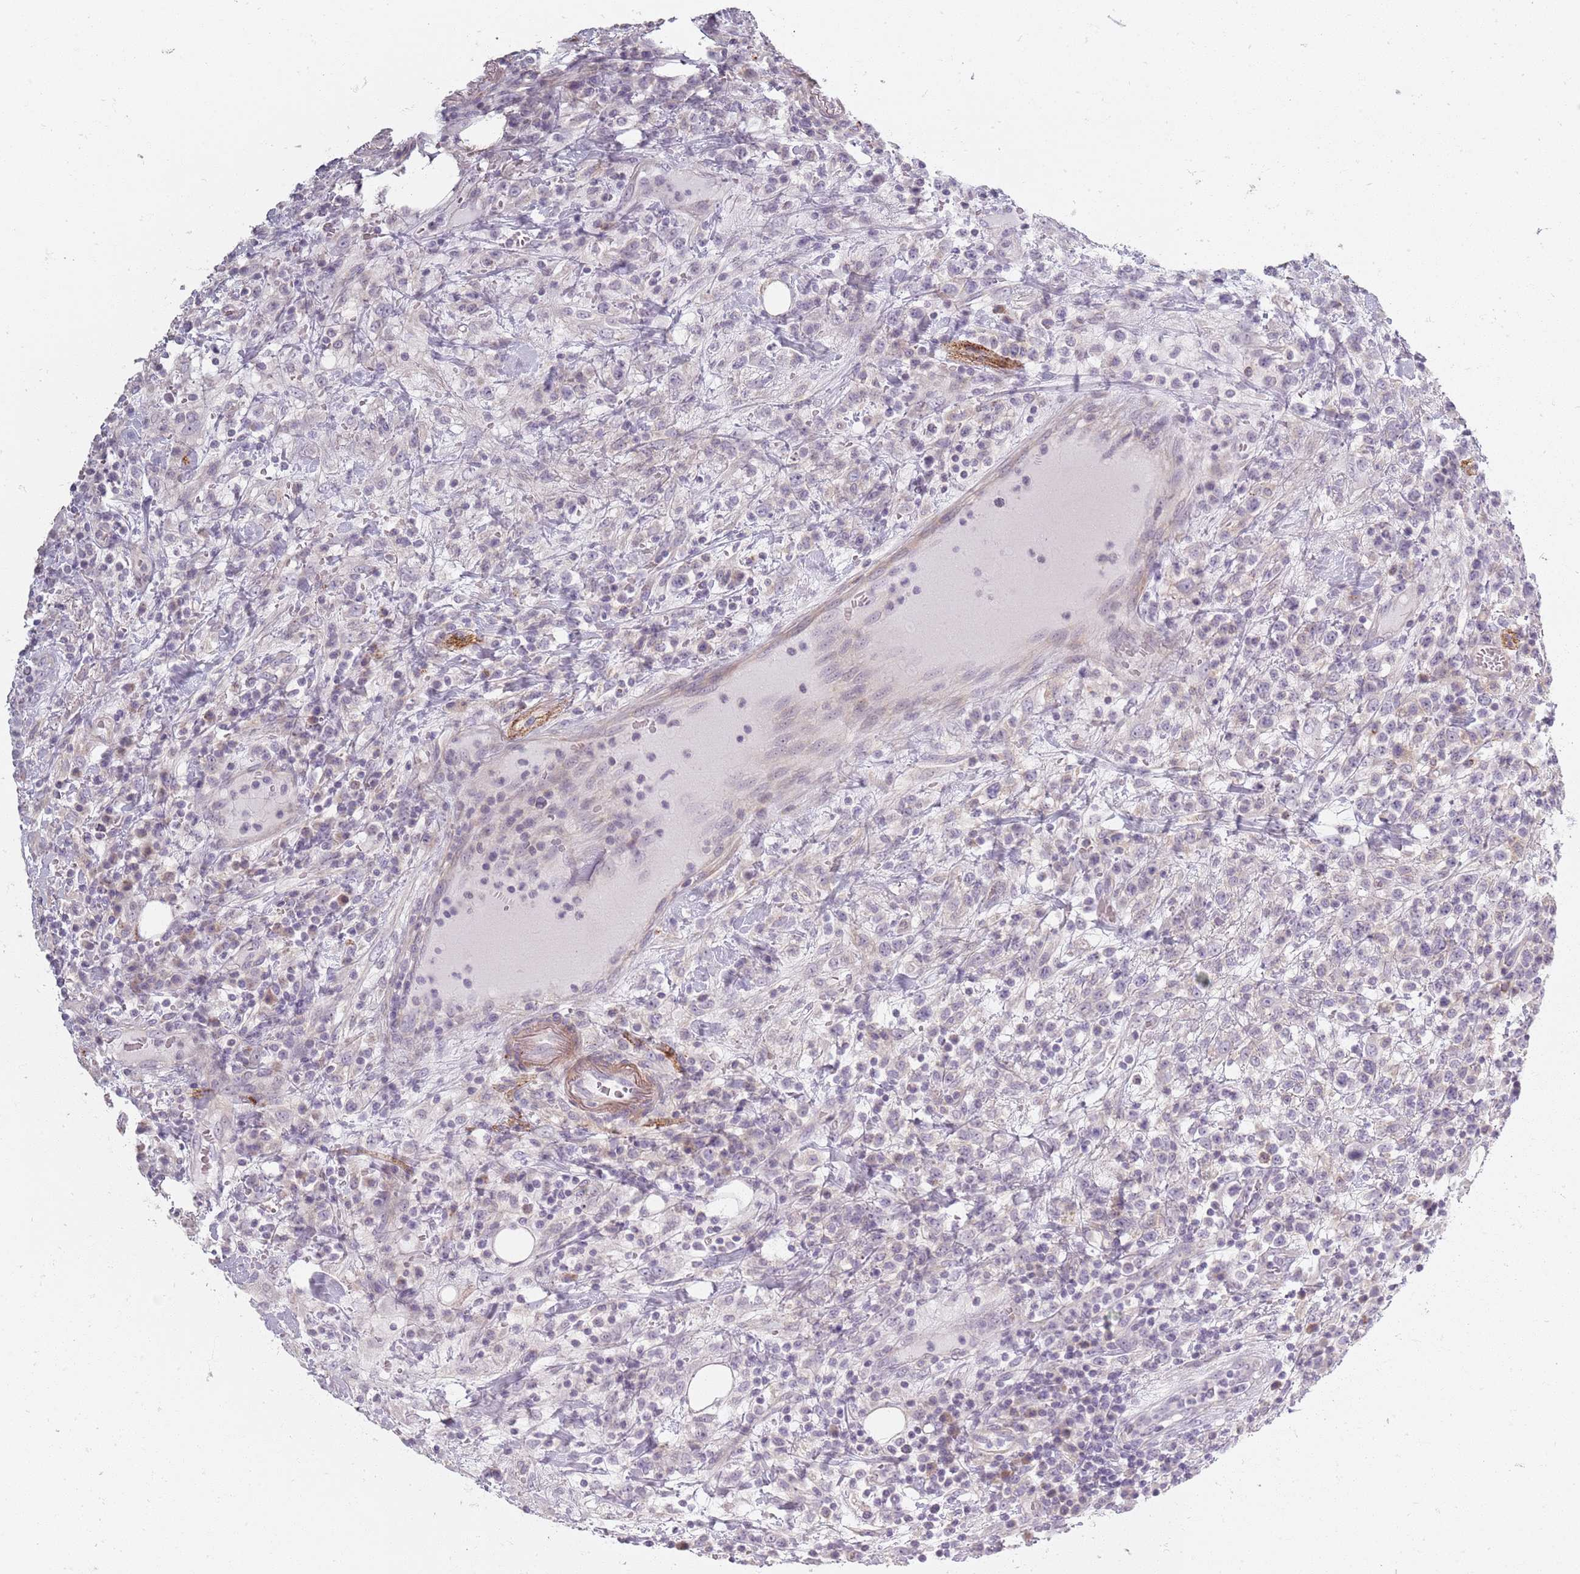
{"staining": {"intensity": "negative", "quantity": "none", "location": "none"}, "tissue": "lymphoma", "cell_type": "Tumor cells", "image_type": "cancer", "snomed": [{"axis": "morphology", "description": "Malignant lymphoma, non-Hodgkin's type, High grade"}, {"axis": "topography", "description": "Colon"}], "caption": "Tumor cells are negative for brown protein staining in malignant lymphoma, non-Hodgkin's type (high-grade).", "gene": "SYNGR3", "patient": {"sex": "female", "age": 53}}